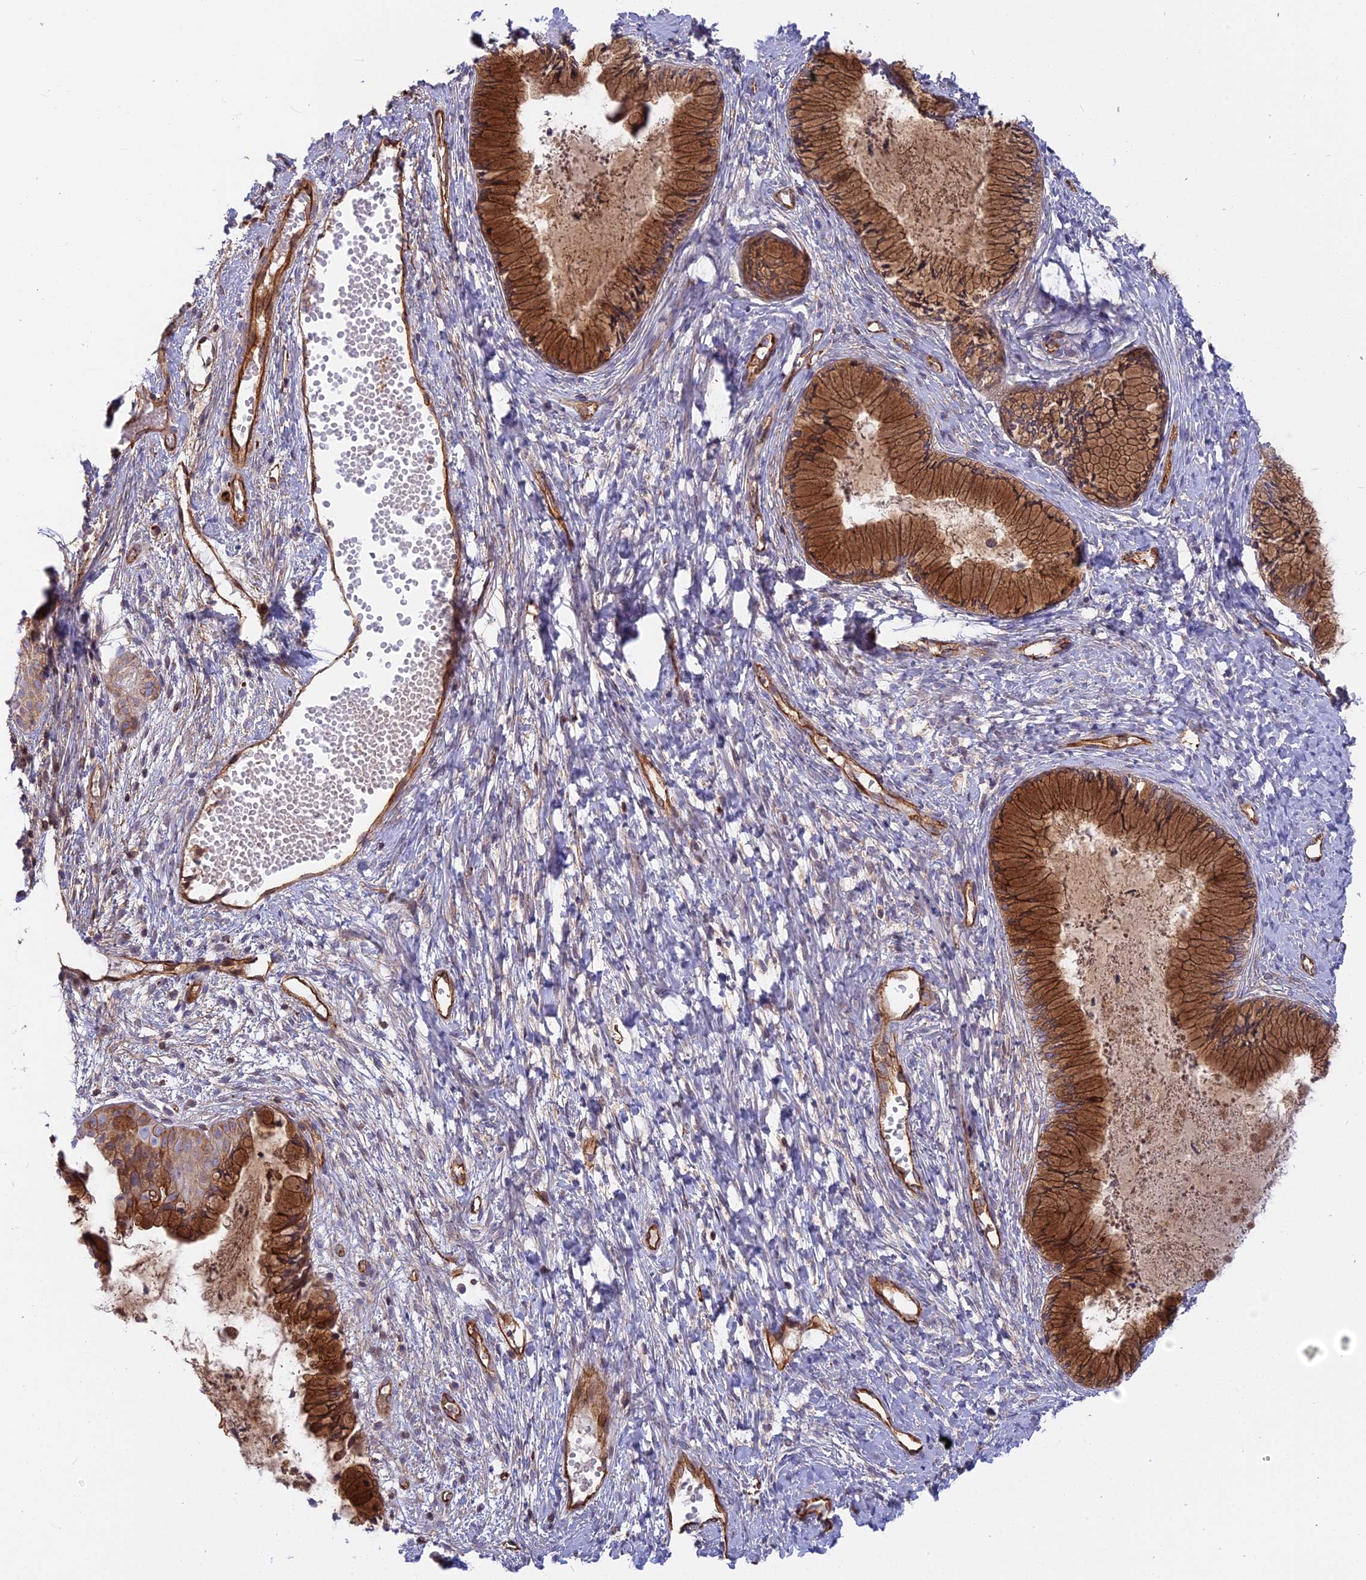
{"staining": {"intensity": "strong", "quantity": ">75%", "location": "cytoplasmic/membranous"}, "tissue": "cervix", "cell_type": "Glandular cells", "image_type": "normal", "snomed": [{"axis": "morphology", "description": "Normal tissue, NOS"}, {"axis": "topography", "description": "Cervix"}], "caption": "Protein expression analysis of unremarkable cervix demonstrates strong cytoplasmic/membranous staining in about >75% of glandular cells. (brown staining indicates protein expression, while blue staining denotes nuclei).", "gene": "CNBD2", "patient": {"sex": "female", "age": 42}}